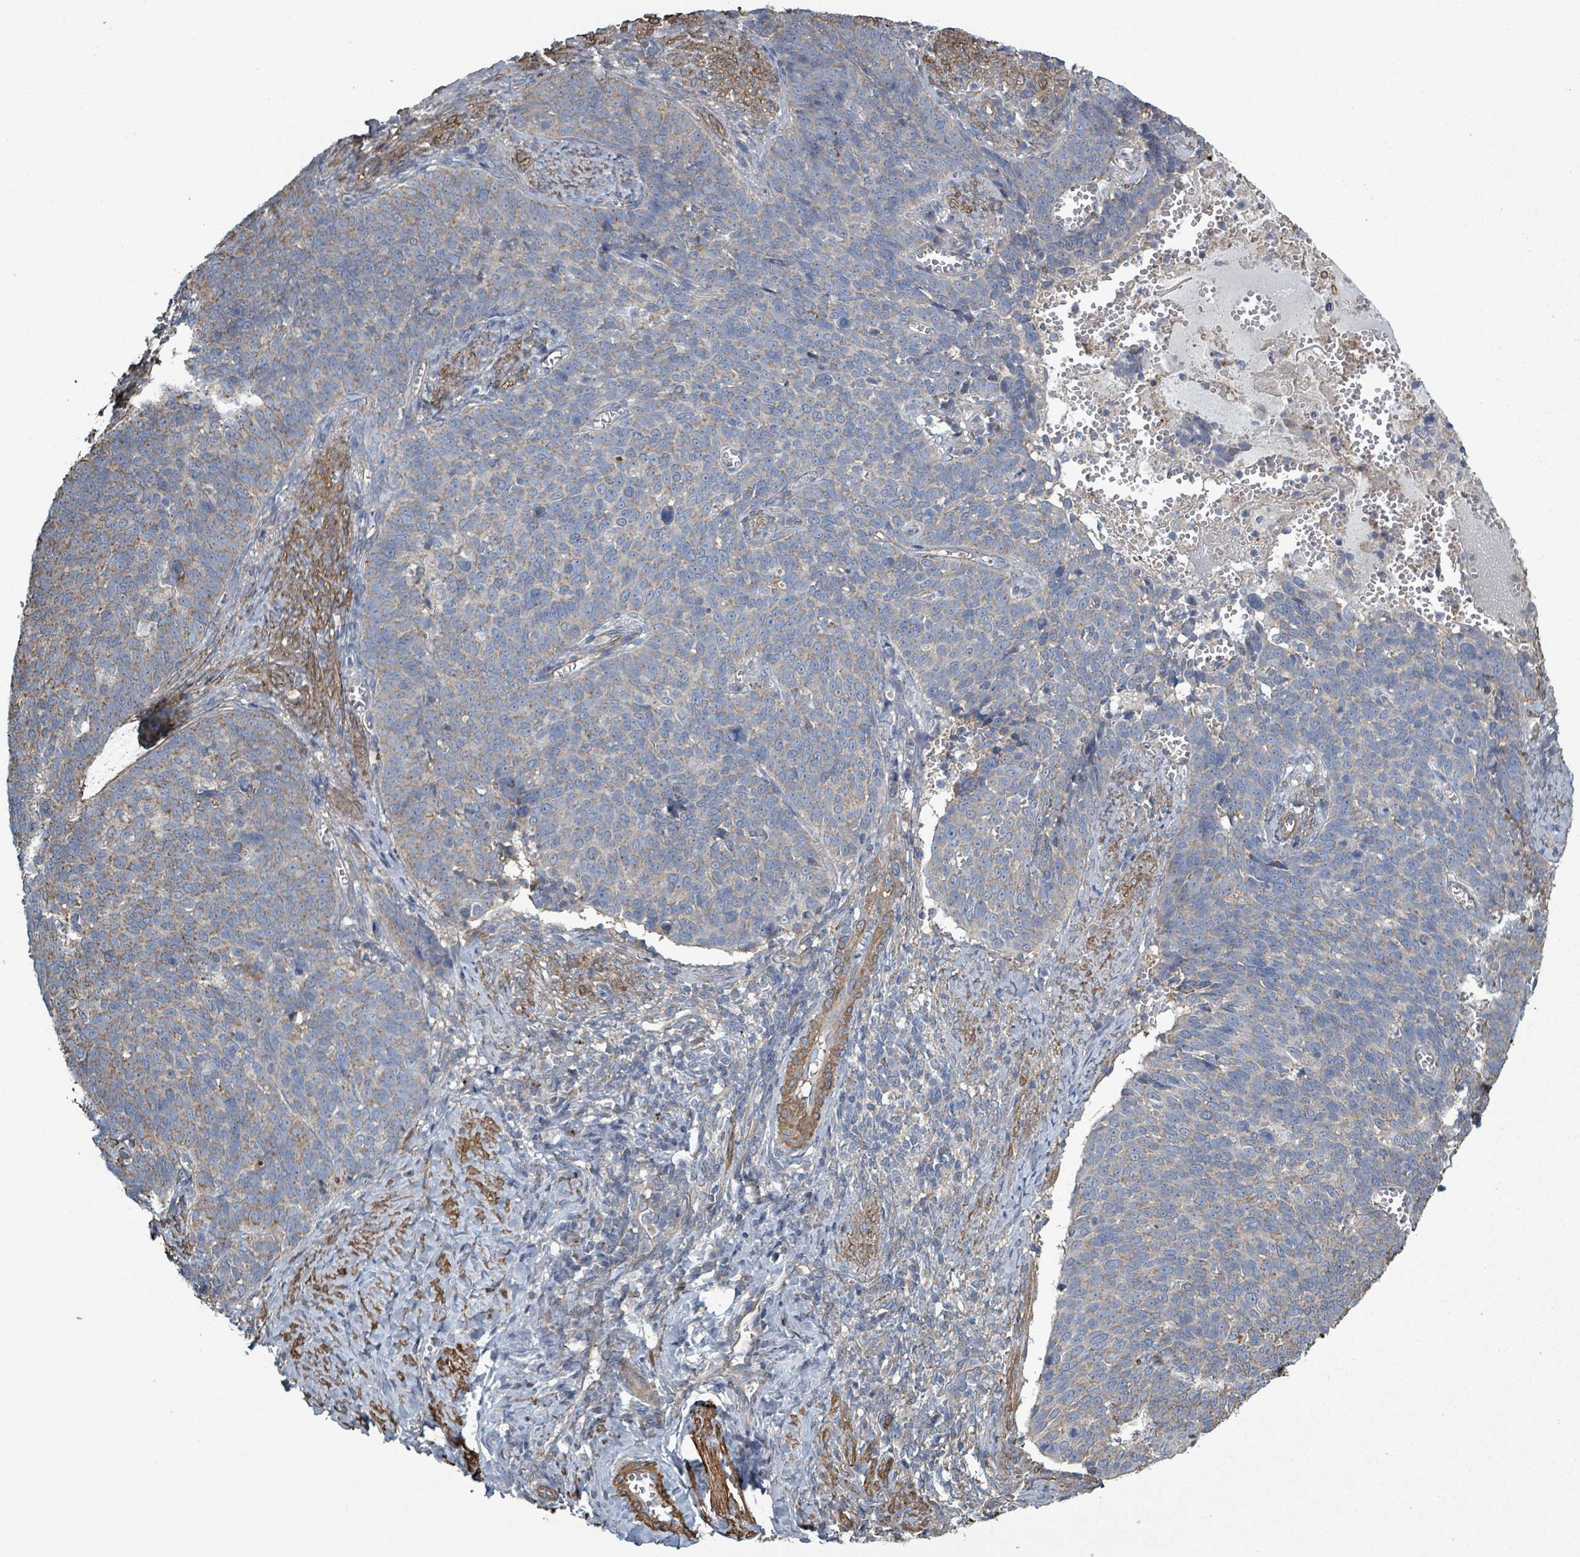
{"staining": {"intensity": "weak", "quantity": "25%-75%", "location": "cytoplasmic/membranous"}, "tissue": "cervical cancer", "cell_type": "Tumor cells", "image_type": "cancer", "snomed": [{"axis": "morphology", "description": "Normal tissue, NOS"}, {"axis": "morphology", "description": "Squamous cell carcinoma, NOS"}, {"axis": "topography", "description": "Cervix"}], "caption": "Tumor cells exhibit low levels of weak cytoplasmic/membranous staining in about 25%-75% of cells in human squamous cell carcinoma (cervical). Ihc stains the protein of interest in brown and the nuclei are stained blue.", "gene": "ADCK1", "patient": {"sex": "female", "age": 39}}